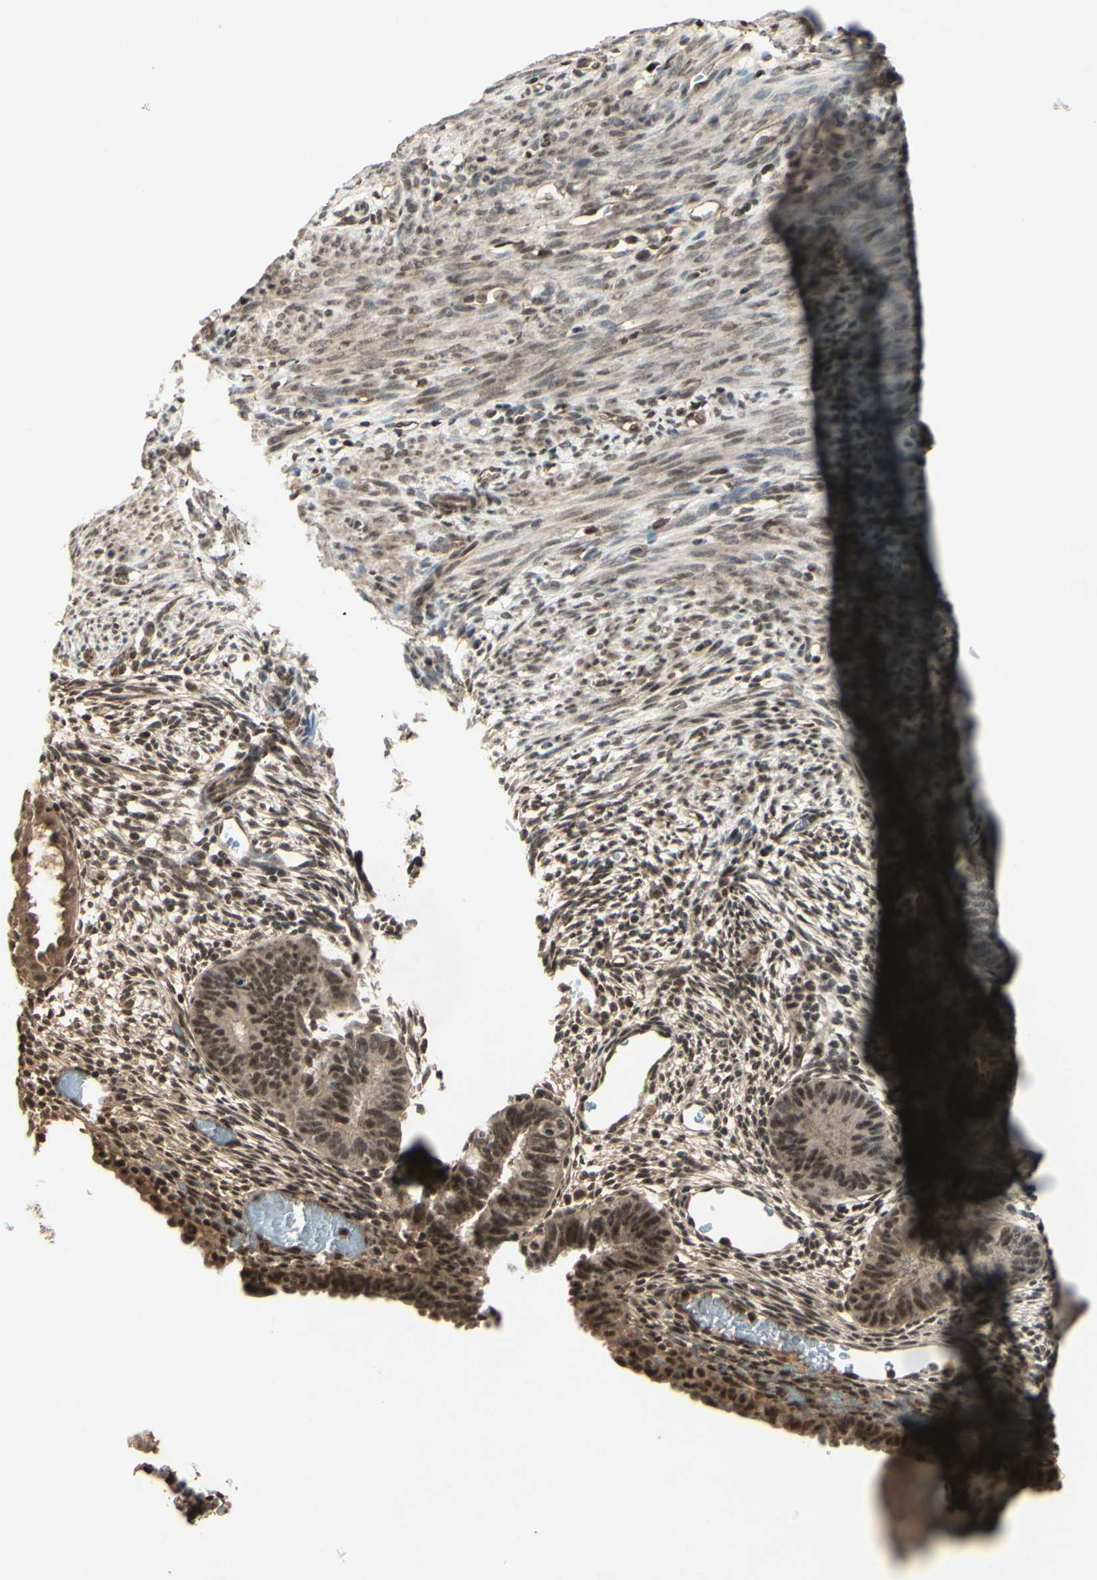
{"staining": {"intensity": "weak", "quantity": "25%-75%", "location": "cytoplasmic/membranous,nuclear"}, "tissue": "endometrium", "cell_type": "Cells in endometrial stroma", "image_type": "normal", "snomed": [{"axis": "morphology", "description": "Normal tissue, NOS"}, {"axis": "morphology", "description": "Atrophy, NOS"}, {"axis": "topography", "description": "Uterus"}, {"axis": "topography", "description": "Endometrium"}], "caption": "Immunohistochemical staining of benign endometrium shows weak cytoplasmic/membranous,nuclear protein positivity in approximately 25%-75% of cells in endometrial stroma.", "gene": "SNW1", "patient": {"sex": "female", "age": 68}}